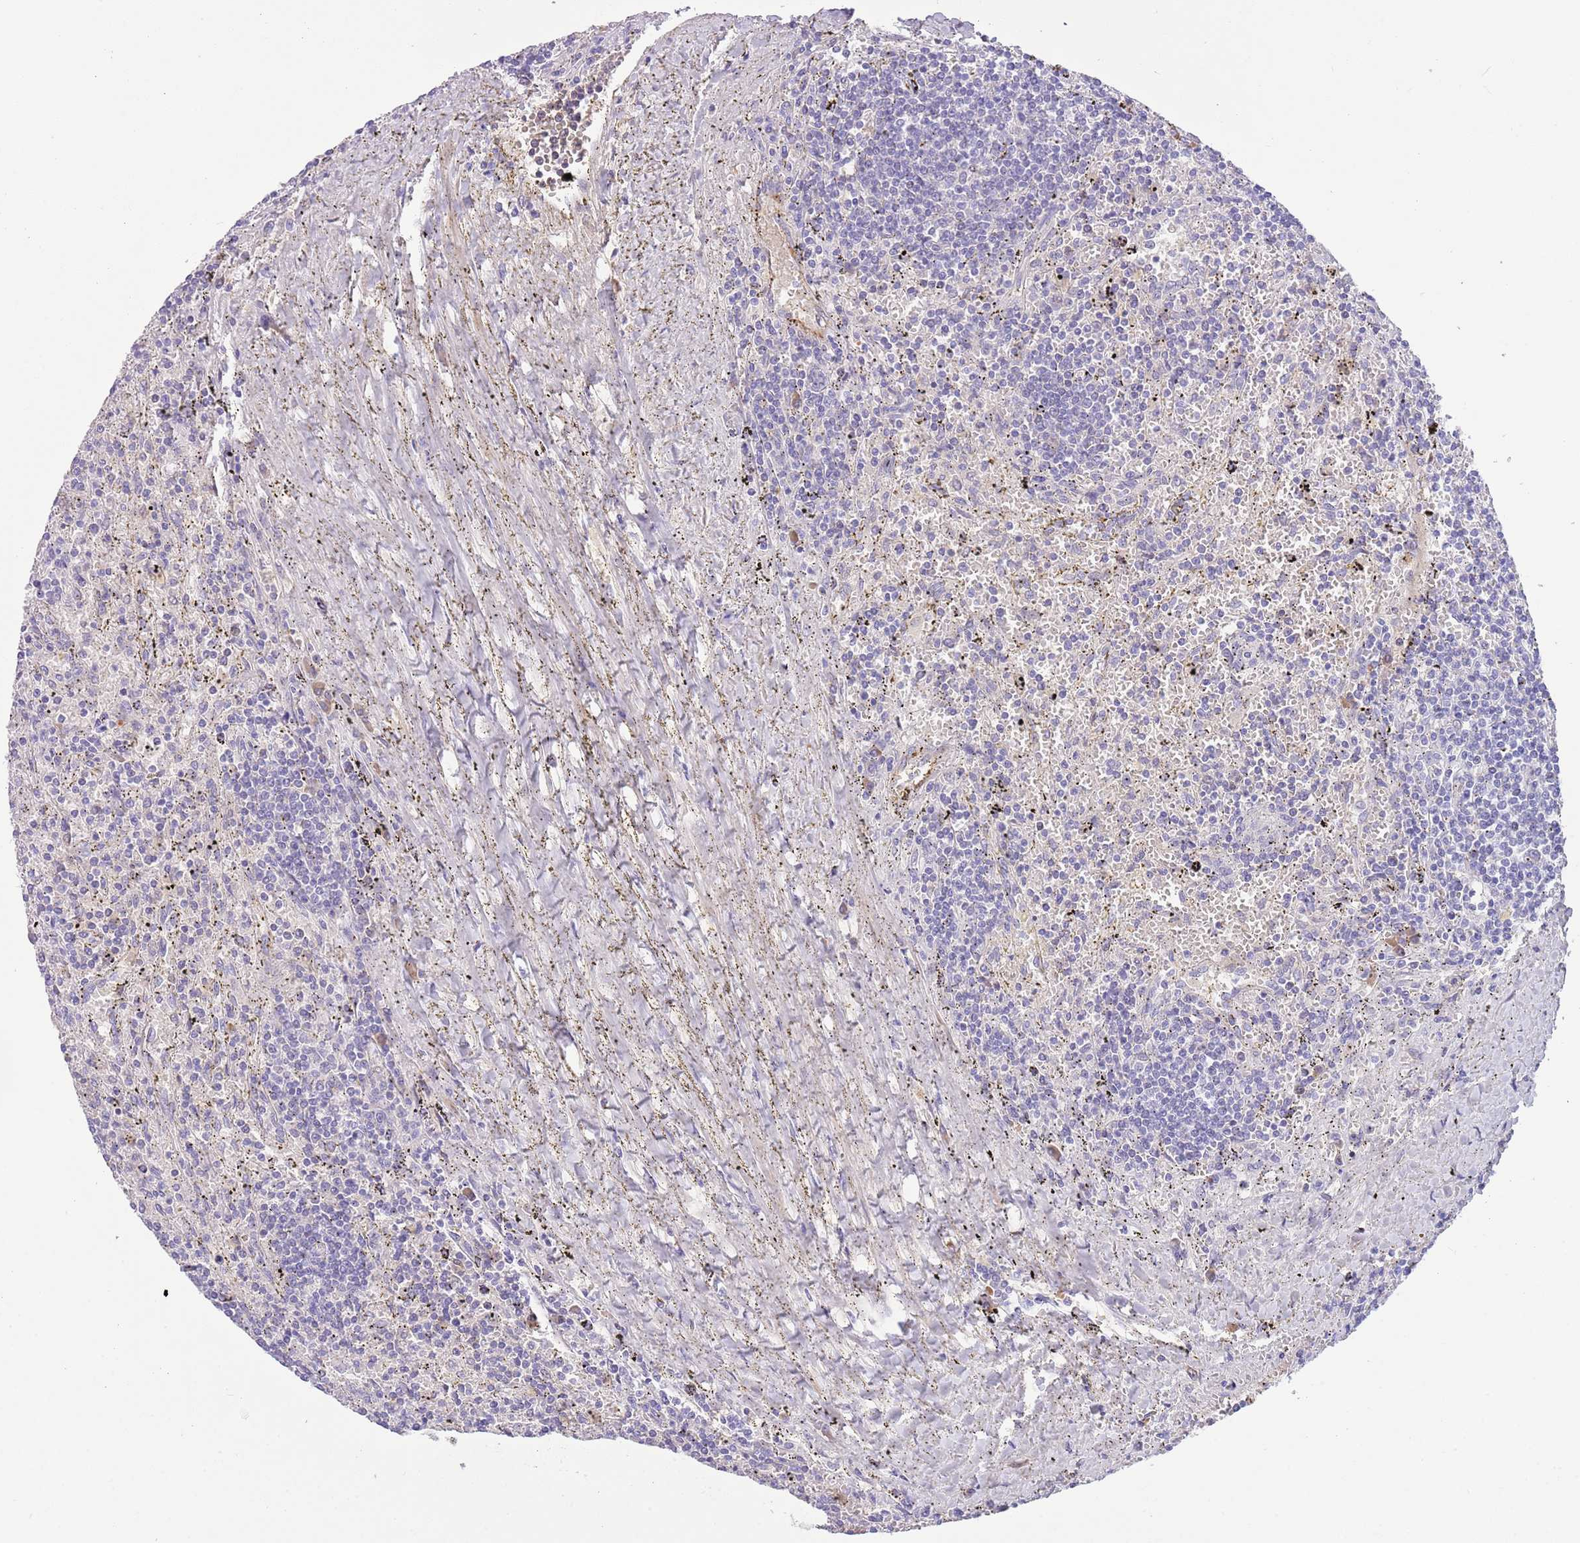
{"staining": {"intensity": "negative", "quantity": "none", "location": "none"}, "tissue": "lymphoma", "cell_type": "Tumor cells", "image_type": "cancer", "snomed": [{"axis": "morphology", "description": "Malignant lymphoma, non-Hodgkin's type, Low grade"}, {"axis": "topography", "description": "Spleen"}], "caption": "Histopathology image shows no protein positivity in tumor cells of lymphoma tissue.", "gene": "IGFL4", "patient": {"sex": "male", "age": 76}}